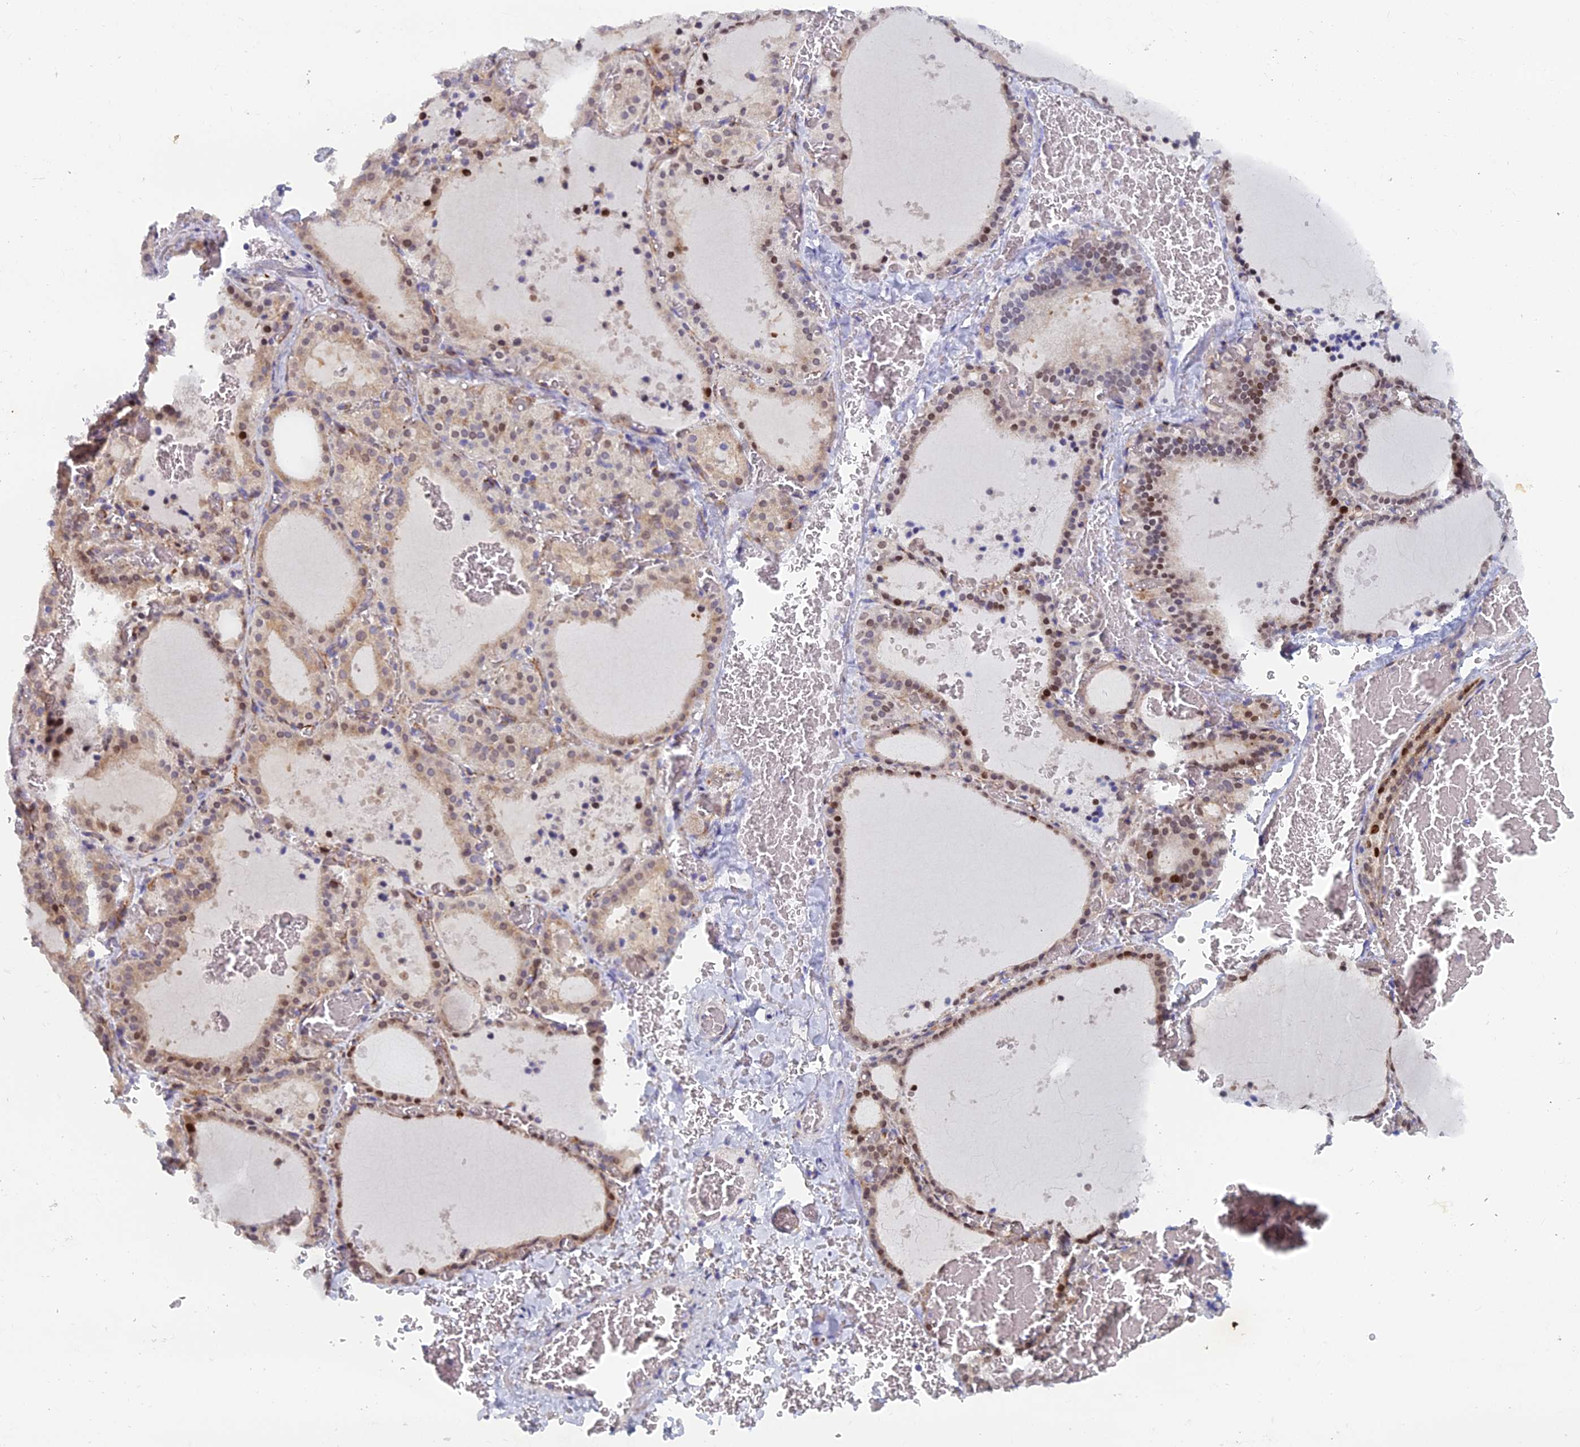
{"staining": {"intensity": "strong", "quantity": "<25%", "location": "nuclear"}, "tissue": "thyroid gland", "cell_type": "Glandular cells", "image_type": "normal", "snomed": [{"axis": "morphology", "description": "Normal tissue, NOS"}, {"axis": "topography", "description": "Thyroid gland"}], "caption": "Immunohistochemistry (IHC) of benign human thyroid gland shows medium levels of strong nuclear expression in about <25% of glandular cells.", "gene": "B9D2", "patient": {"sex": "female", "age": 39}}